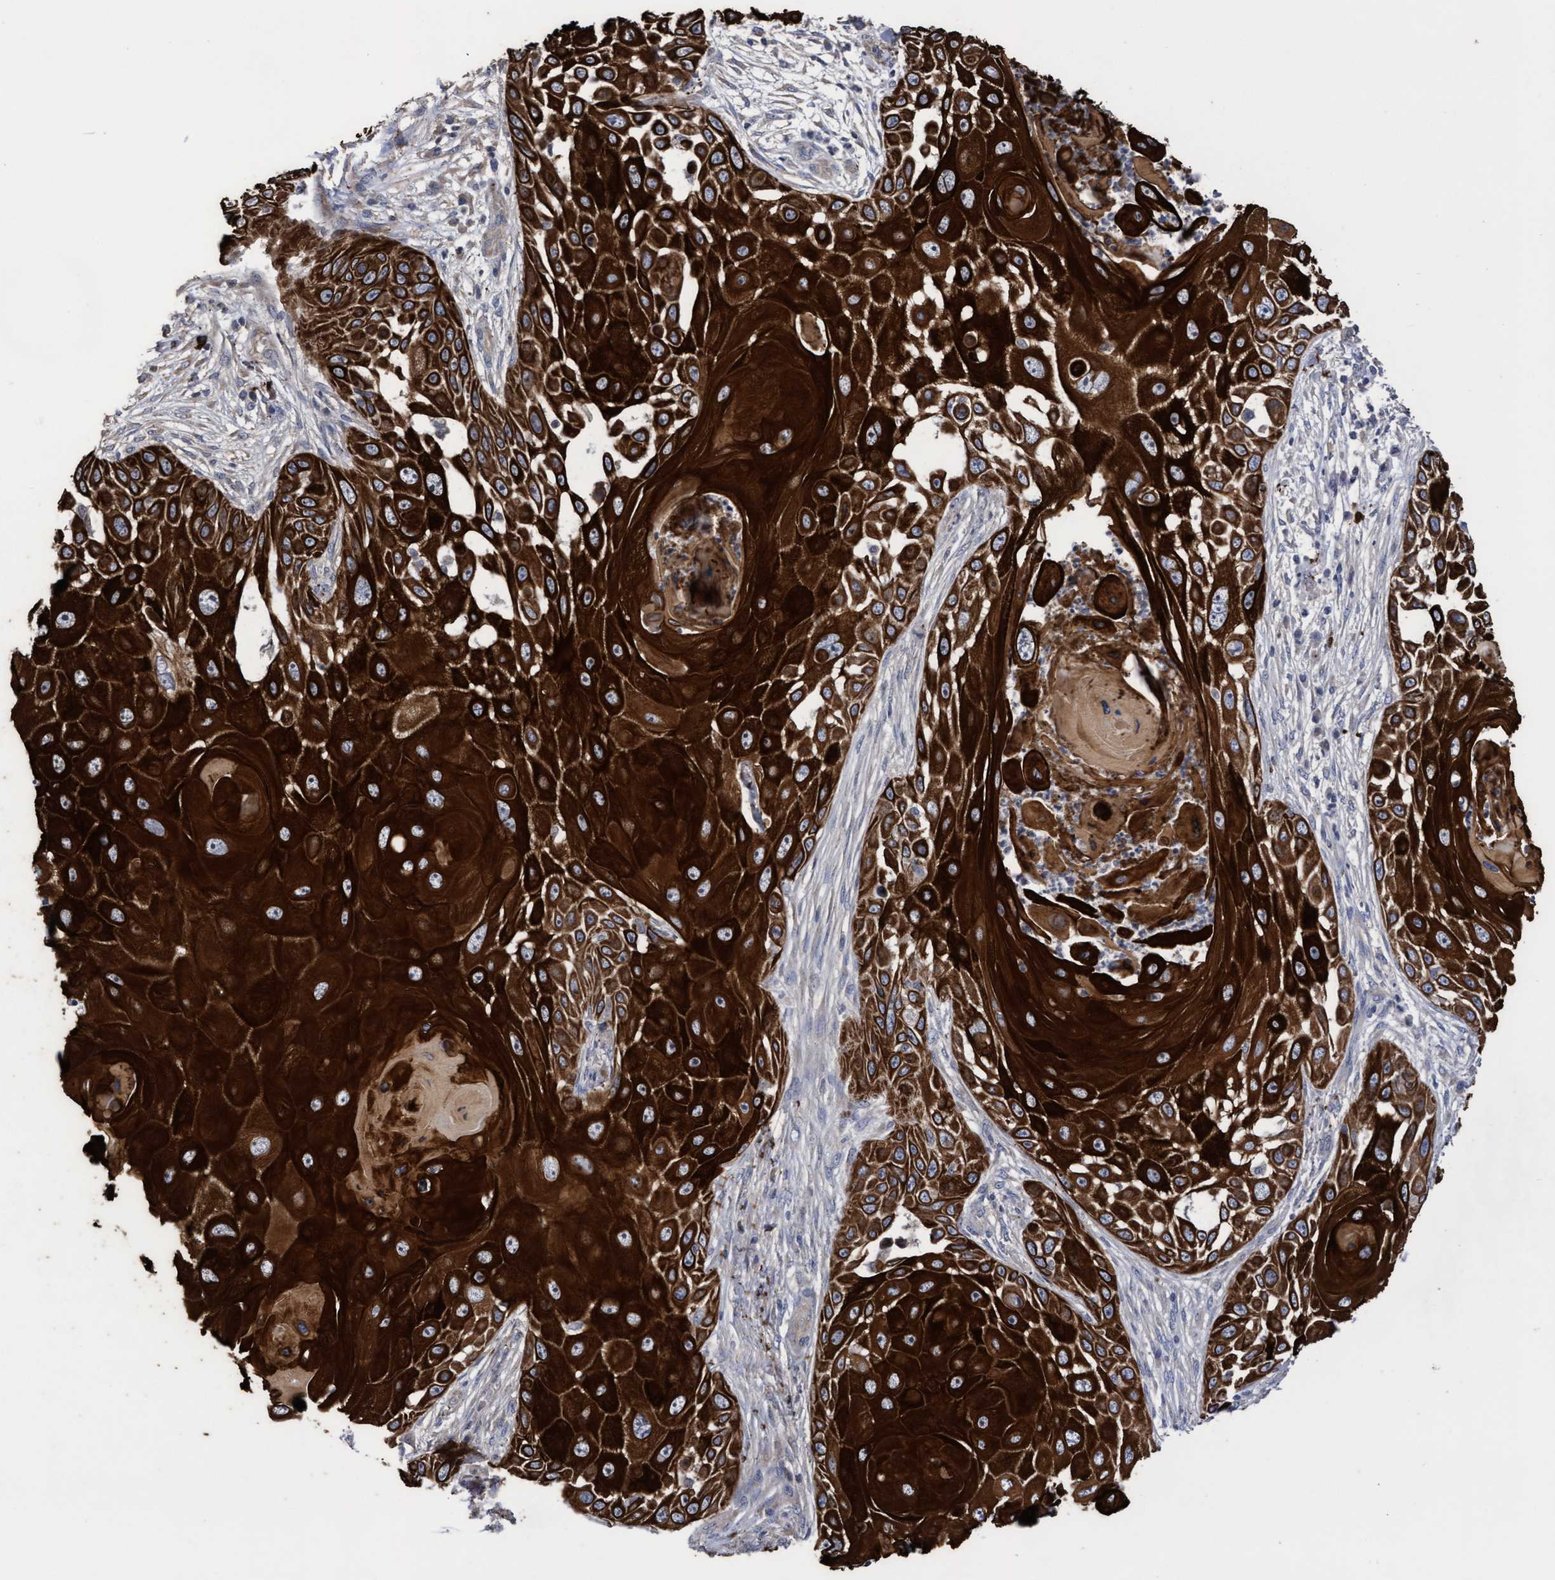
{"staining": {"intensity": "strong", "quantity": ">75%", "location": "cytoplasmic/membranous"}, "tissue": "skin cancer", "cell_type": "Tumor cells", "image_type": "cancer", "snomed": [{"axis": "morphology", "description": "Squamous cell carcinoma, NOS"}, {"axis": "topography", "description": "Skin"}], "caption": "Immunohistochemical staining of squamous cell carcinoma (skin) shows strong cytoplasmic/membranous protein positivity in about >75% of tumor cells.", "gene": "KRT24", "patient": {"sex": "female", "age": 44}}